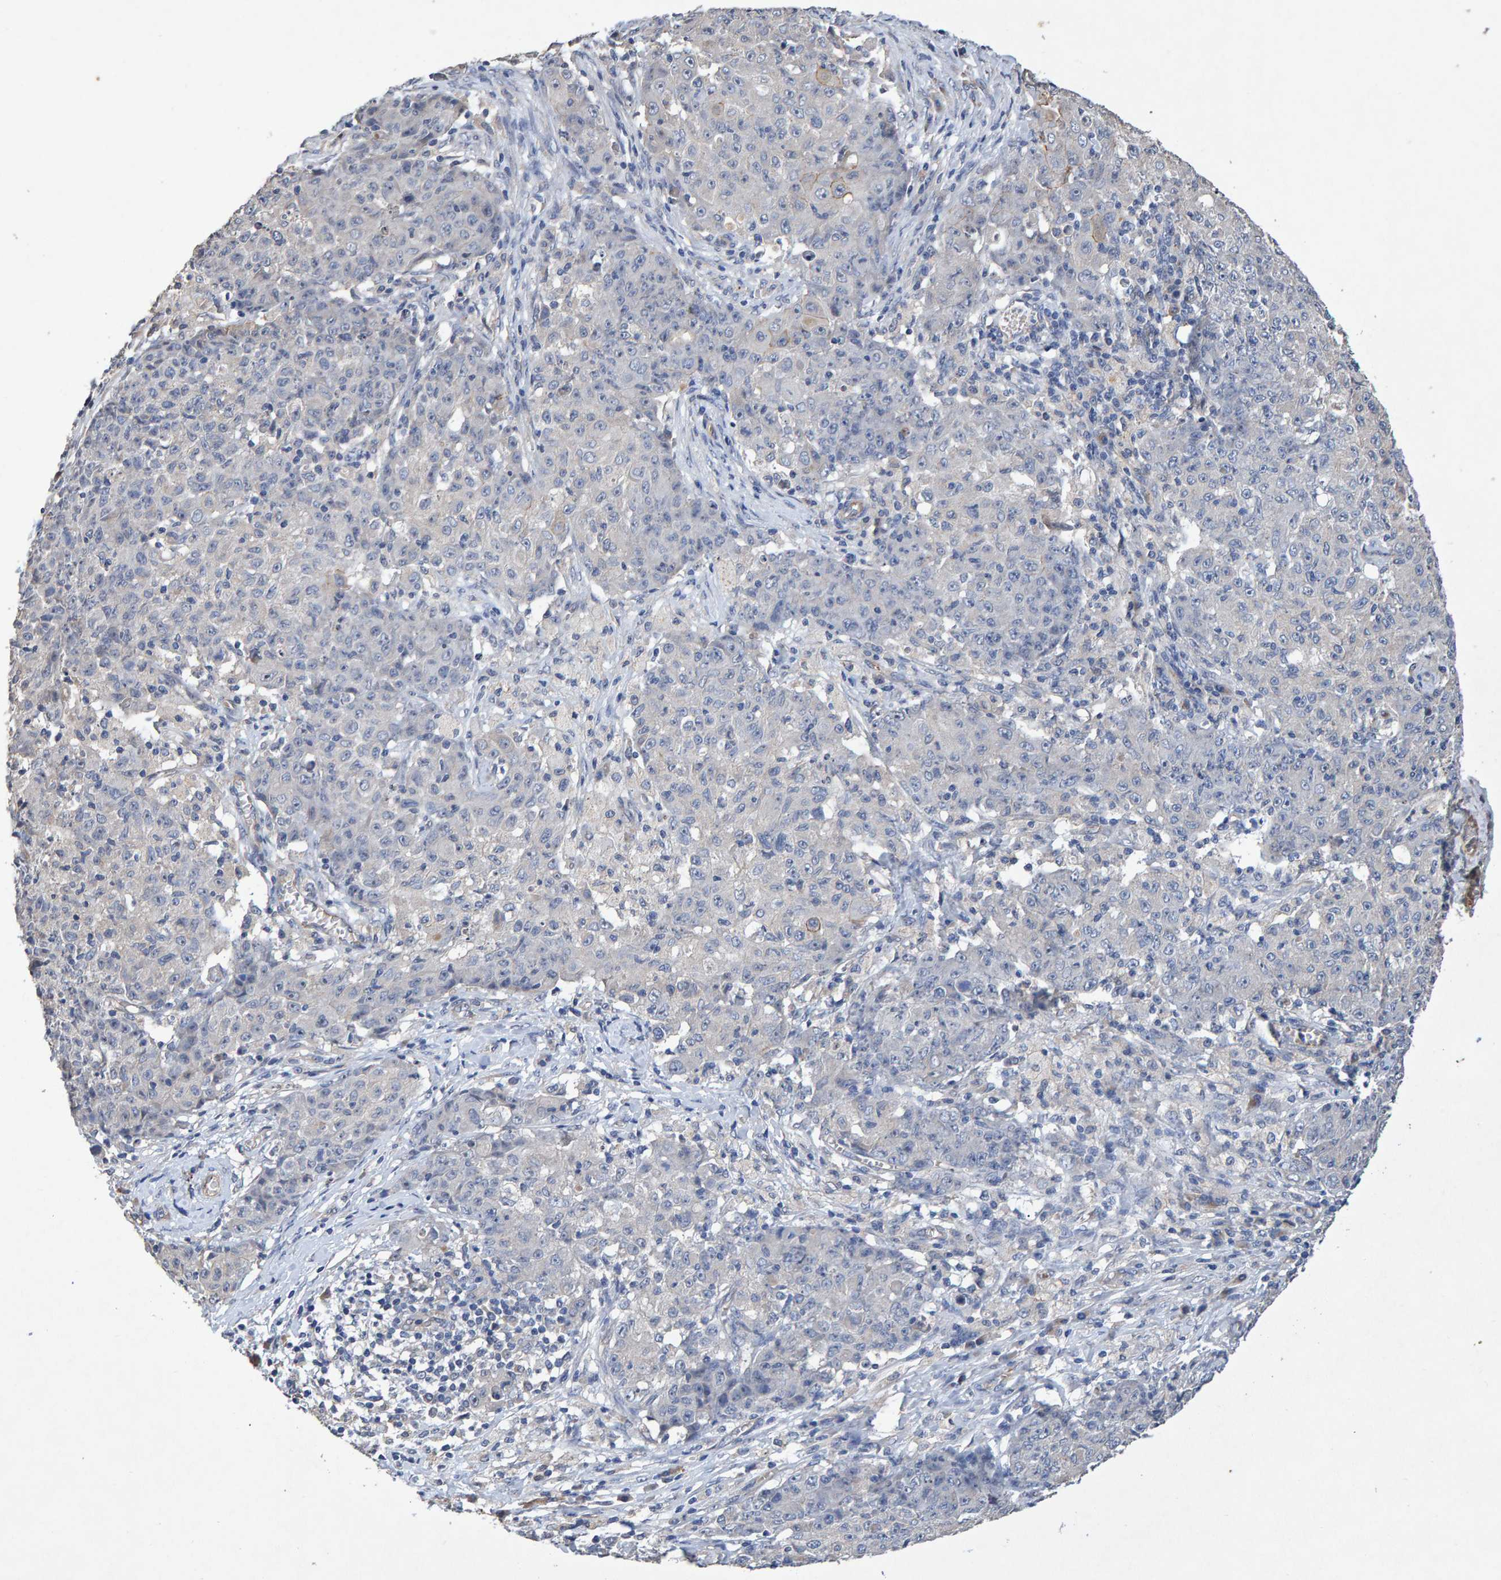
{"staining": {"intensity": "negative", "quantity": "none", "location": "none"}, "tissue": "ovarian cancer", "cell_type": "Tumor cells", "image_type": "cancer", "snomed": [{"axis": "morphology", "description": "Carcinoma, endometroid"}, {"axis": "topography", "description": "Ovary"}], "caption": "Human ovarian cancer (endometroid carcinoma) stained for a protein using IHC demonstrates no expression in tumor cells.", "gene": "EFR3A", "patient": {"sex": "female", "age": 42}}